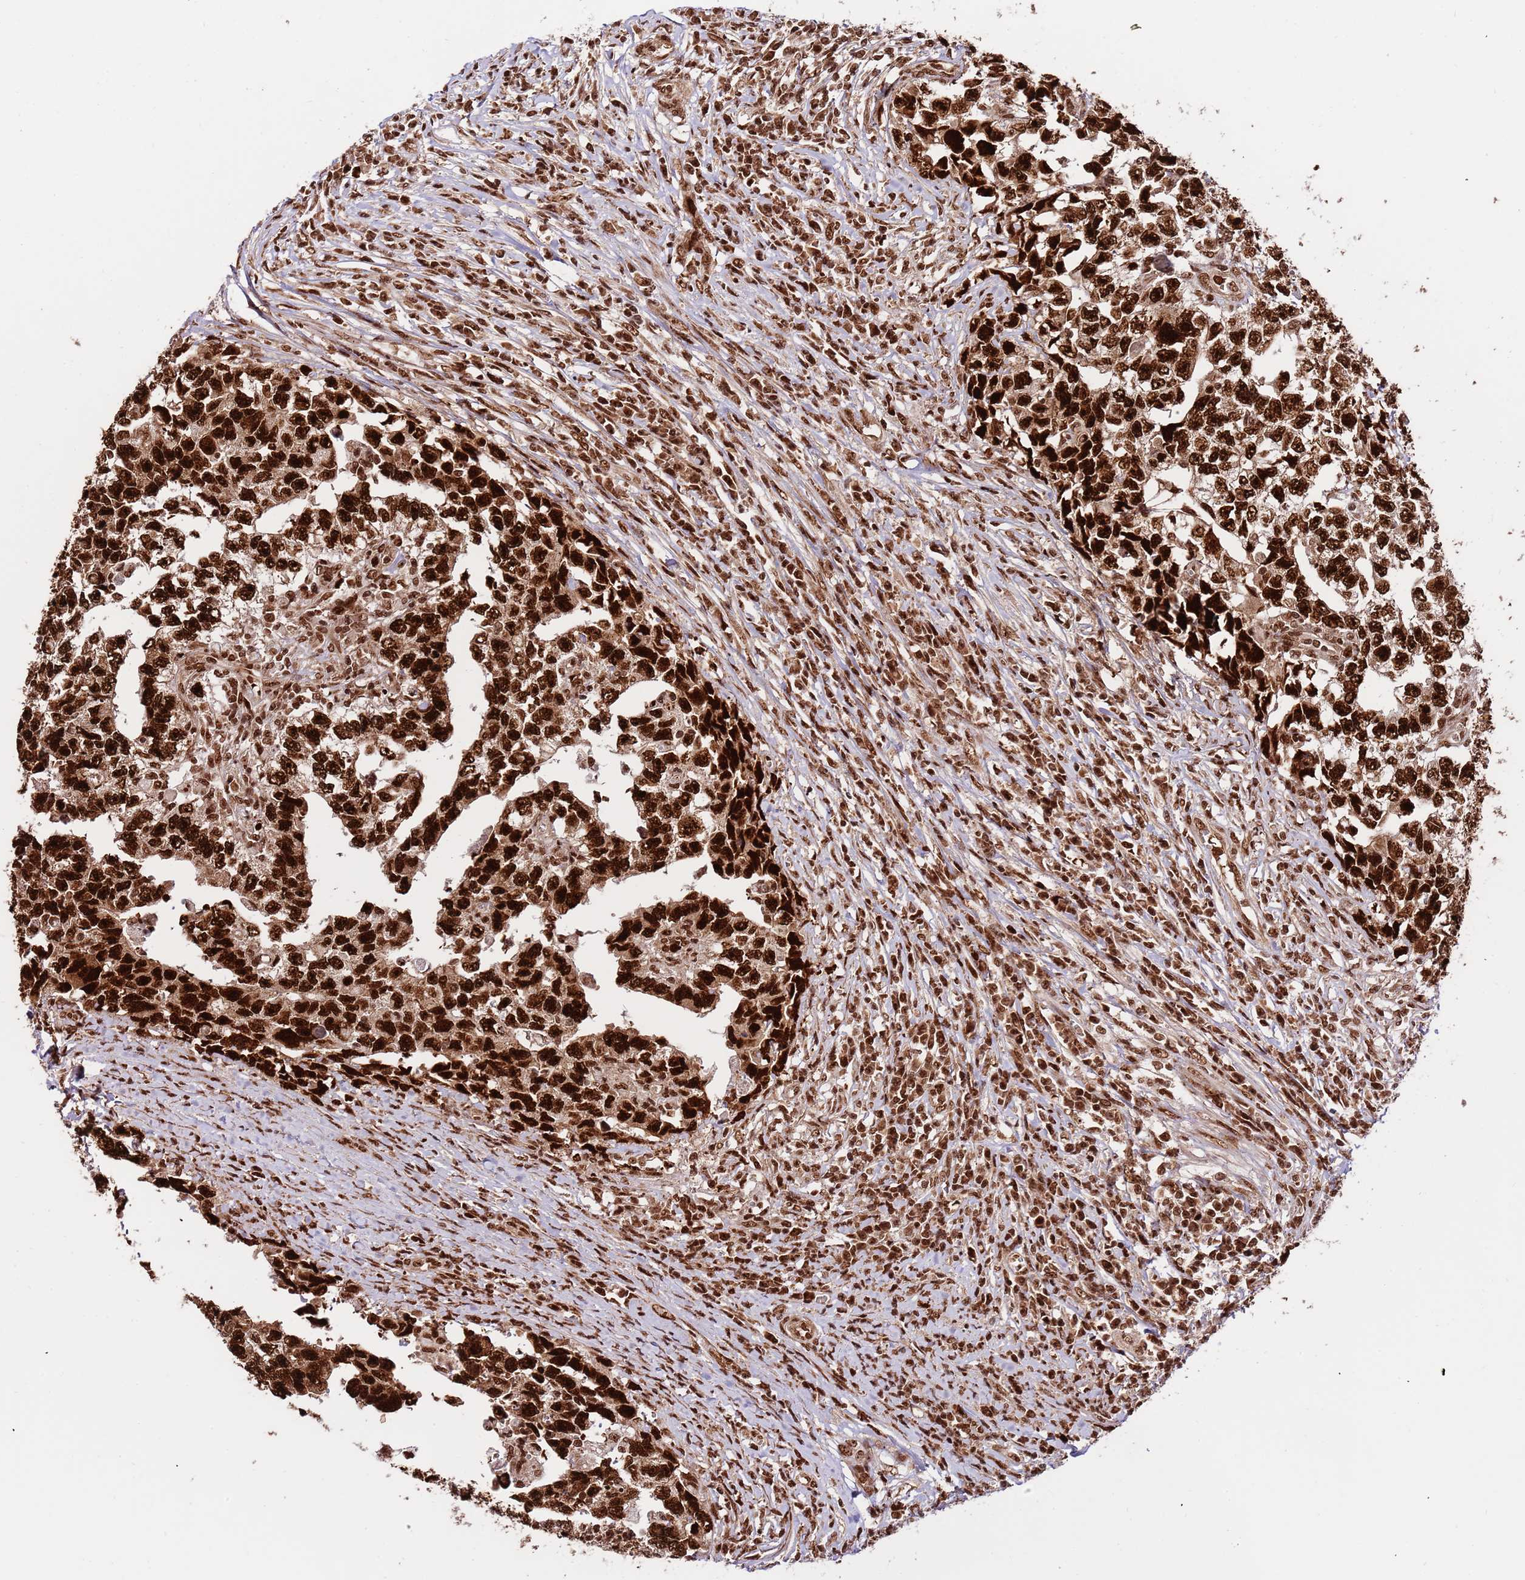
{"staining": {"intensity": "strong", "quantity": ">75%", "location": "nuclear"}, "tissue": "testis cancer", "cell_type": "Tumor cells", "image_type": "cancer", "snomed": [{"axis": "morphology", "description": "Carcinoma, Embryonal, NOS"}, {"axis": "topography", "description": "Testis"}], "caption": "High-power microscopy captured an IHC histopathology image of testis cancer (embryonal carcinoma), revealing strong nuclear positivity in approximately >75% of tumor cells.", "gene": "RIF1", "patient": {"sex": "male", "age": 25}}